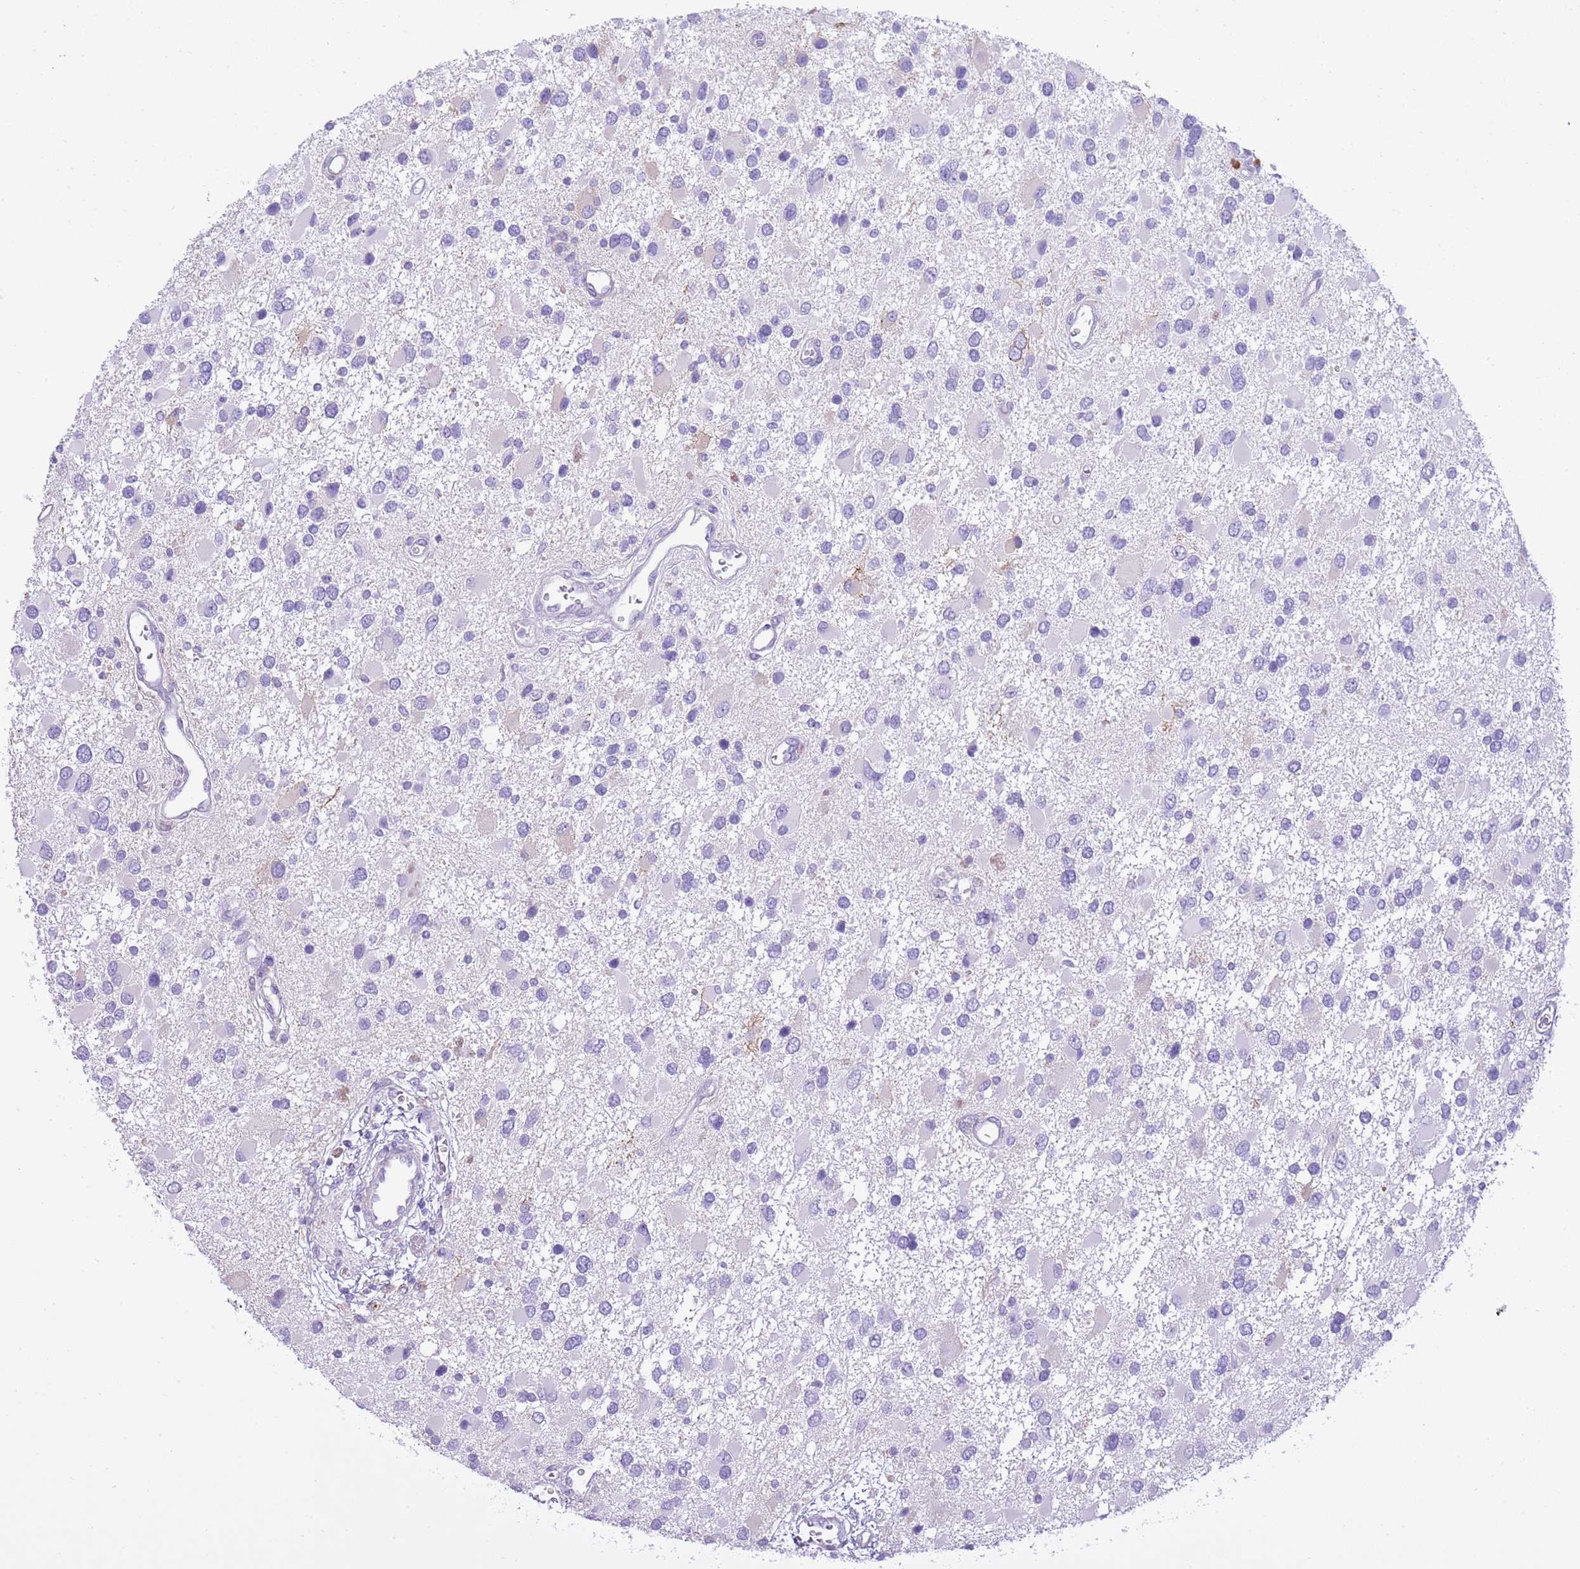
{"staining": {"intensity": "negative", "quantity": "none", "location": "none"}, "tissue": "glioma", "cell_type": "Tumor cells", "image_type": "cancer", "snomed": [{"axis": "morphology", "description": "Glioma, malignant, High grade"}, {"axis": "topography", "description": "Brain"}], "caption": "Tumor cells show no significant protein positivity in glioma.", "gene": "AAR2", "patient": {"sex": "male", "age": 53}}